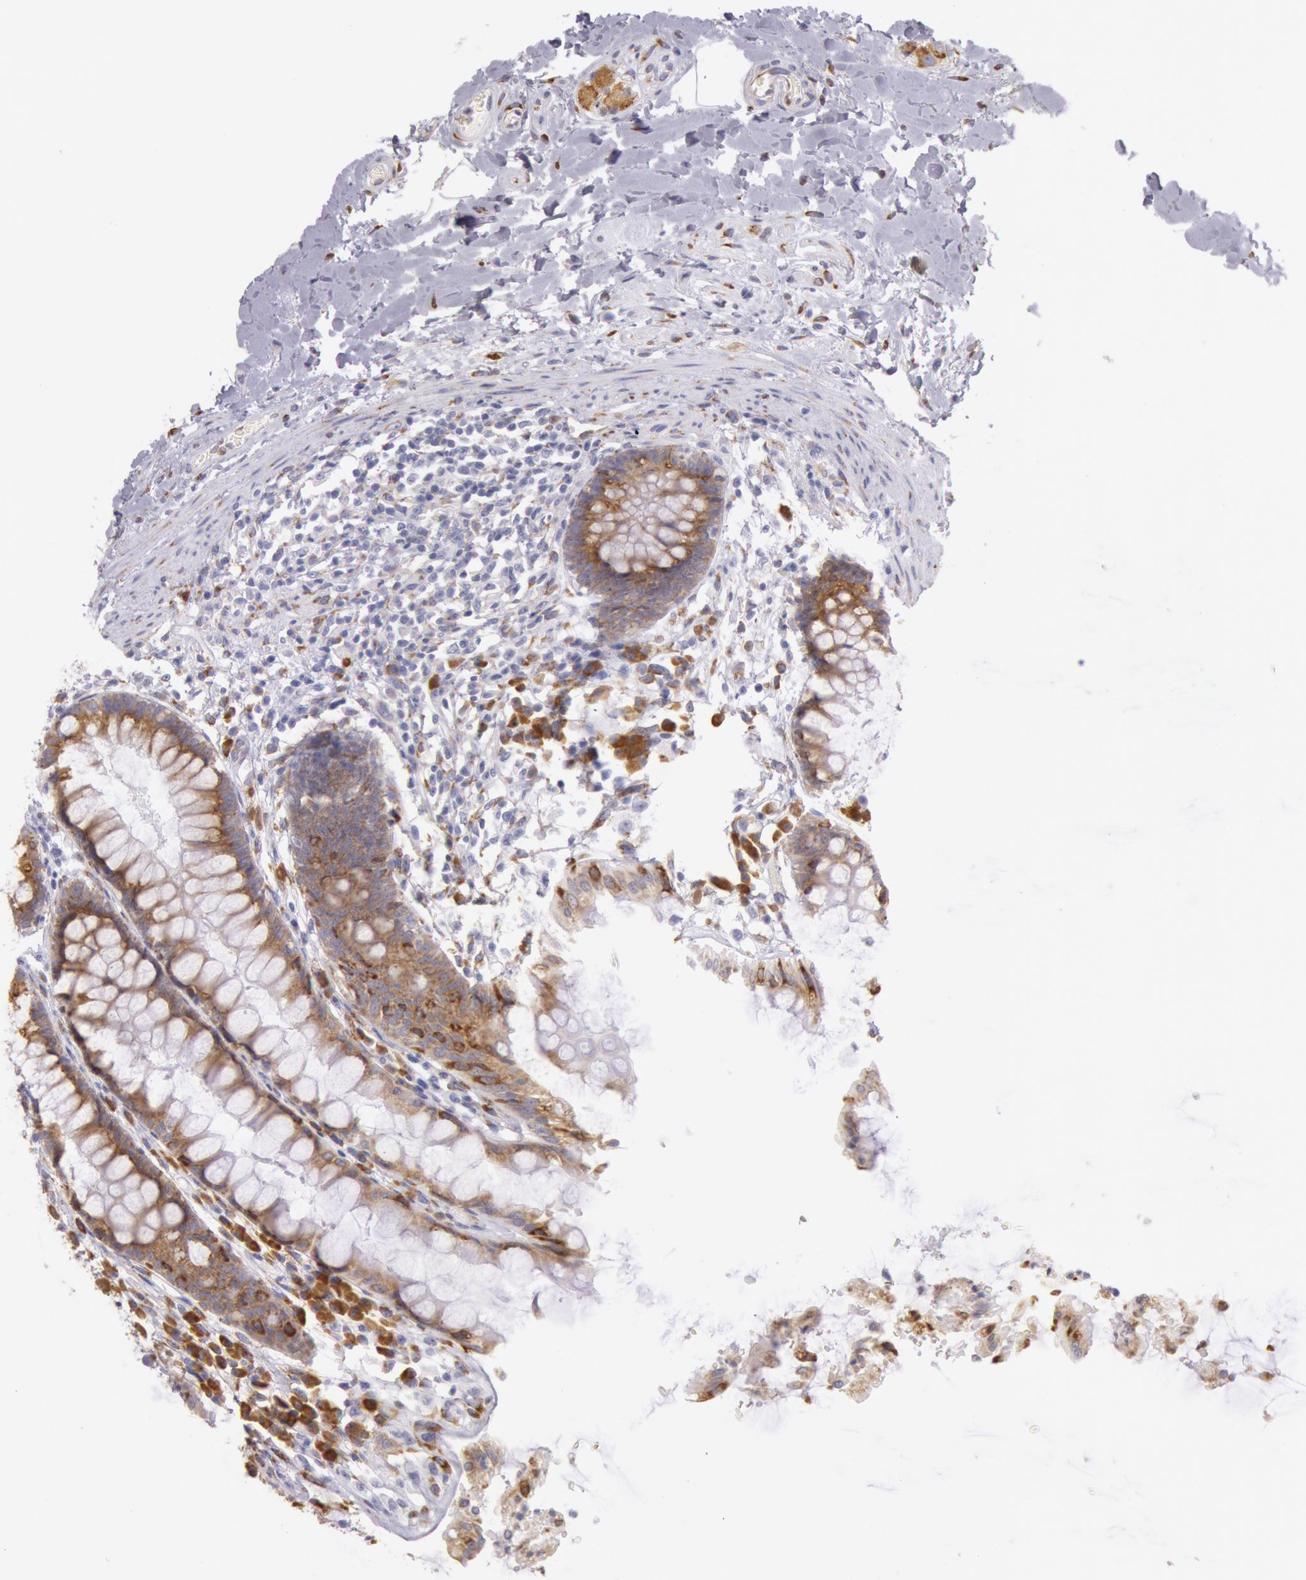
{"staining": {"intensity": "strong", "quantity": "<25%", "location": "cytoplasmic/membranous"}, "tissue": "rectum", "cell_type": "Glandular cells", "image_type": "normal", "snomed": [{"axis": "morphology", "description": "Normal tissue, NOS"}, {"axis": "topography", "description": "Rectum"}], "caption": "IHC micrograph of normal rectum: human rectum stained using IHC exhibits medium levels of strong protein expression localized specifically in the cytoplasmic/membranous of glandular cells, appearing as a cytoplasmic/membranous brown color.", "gene": "CIDEB", "patient": {"sex": "female", "age": 46}}